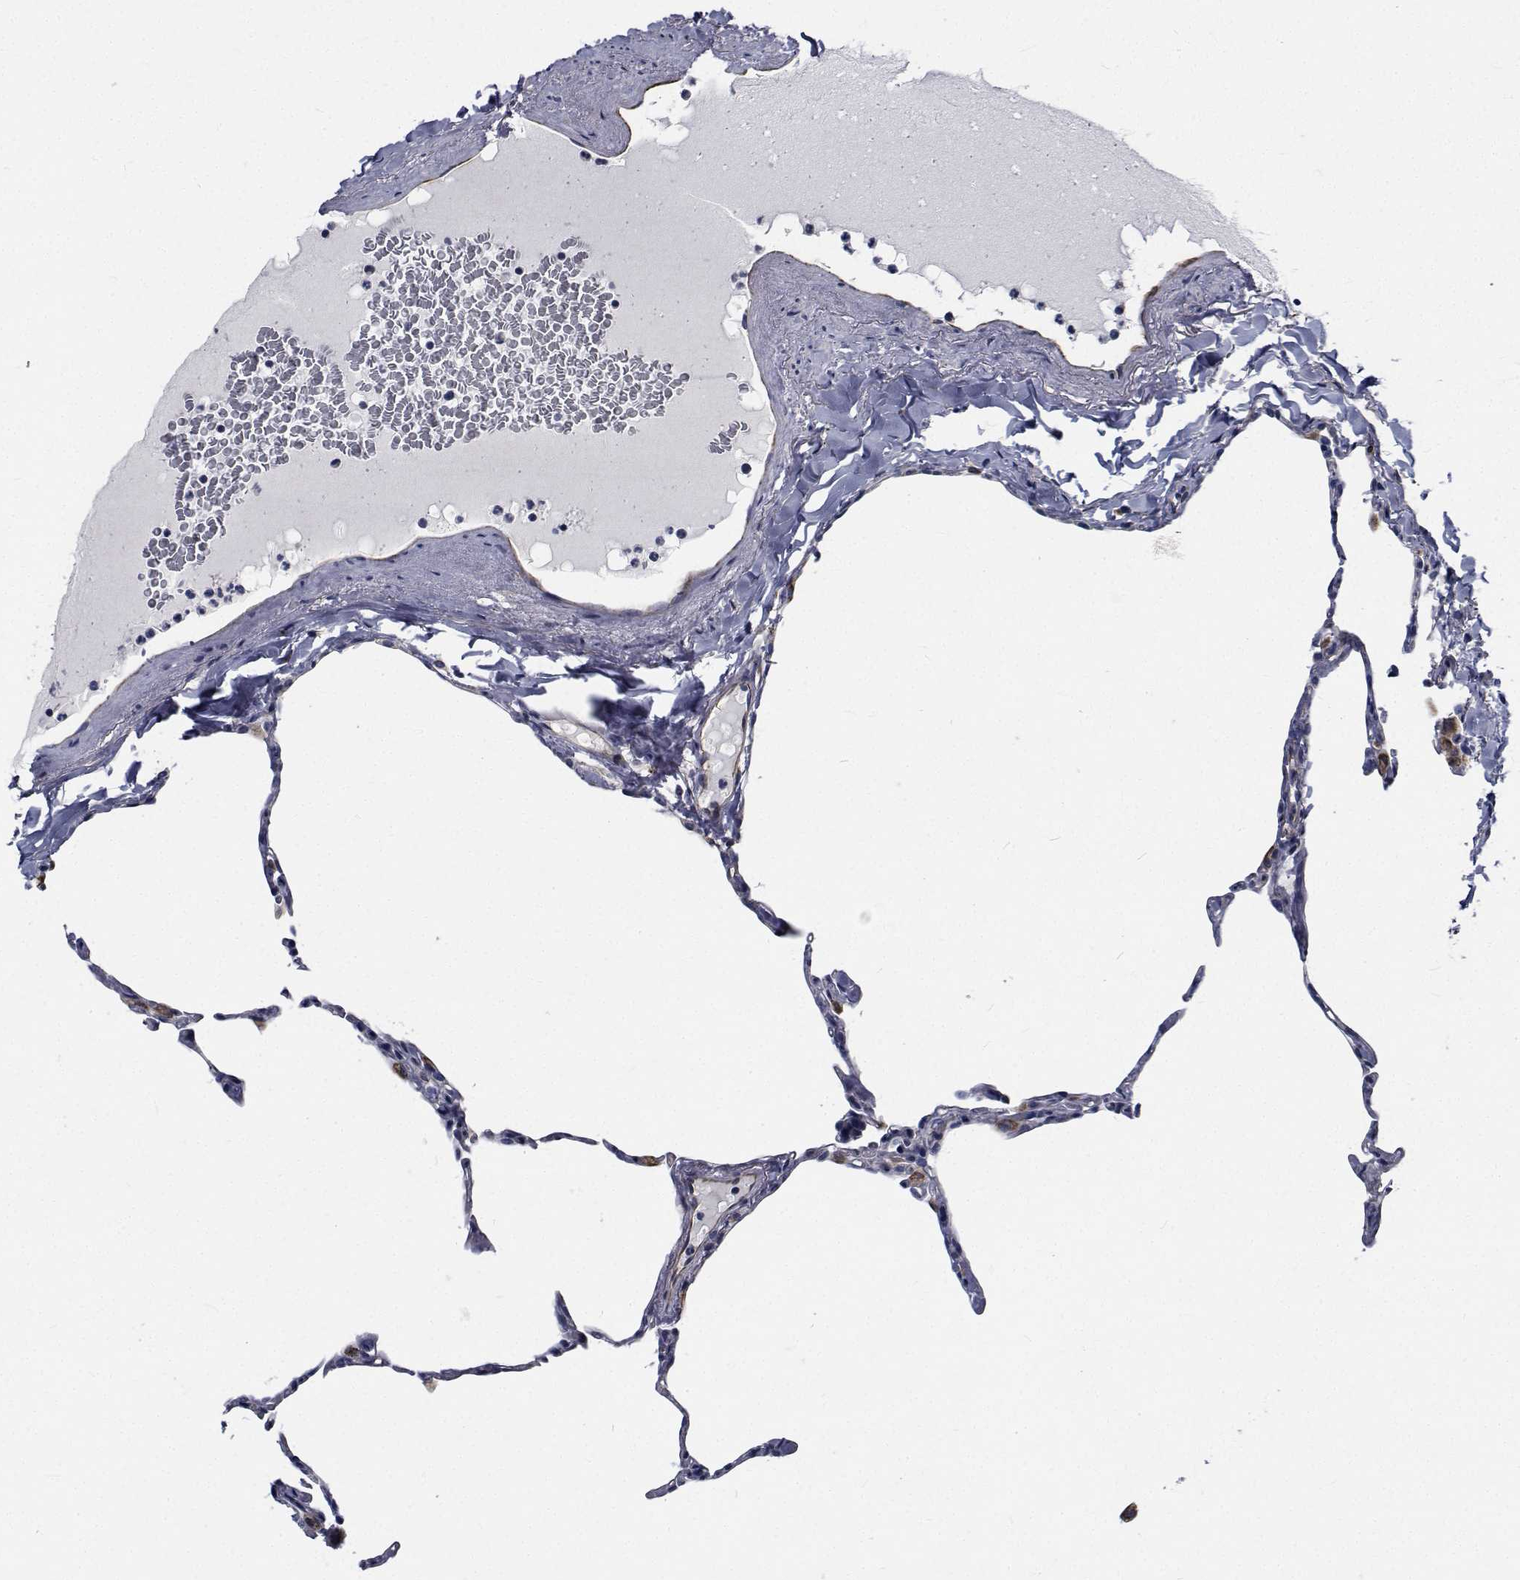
{"staining": {"intensity": "negative", "quantity": "none", "location": "none"}, "tissue": "lung", "cell_type": "Alveolar cells", "image_type": "normal", "snomed": [{"axis": "morphology", "description": "Normal tissue, NOS"}, {"axis": "topography", "description": "Lung"}], "caption": "Immunohistochemistry (IHC) photomicrograph of normal lung: lung stained with DAB (3,3'-diaminobenzidine) exhibits no significant protein positivity in alveolar cells. (Immunohistochemistry (IHC), brightfield microscopy, high magnification).", "gene": "TTBK1", "patient": {"sex": "male", "age": 65}}